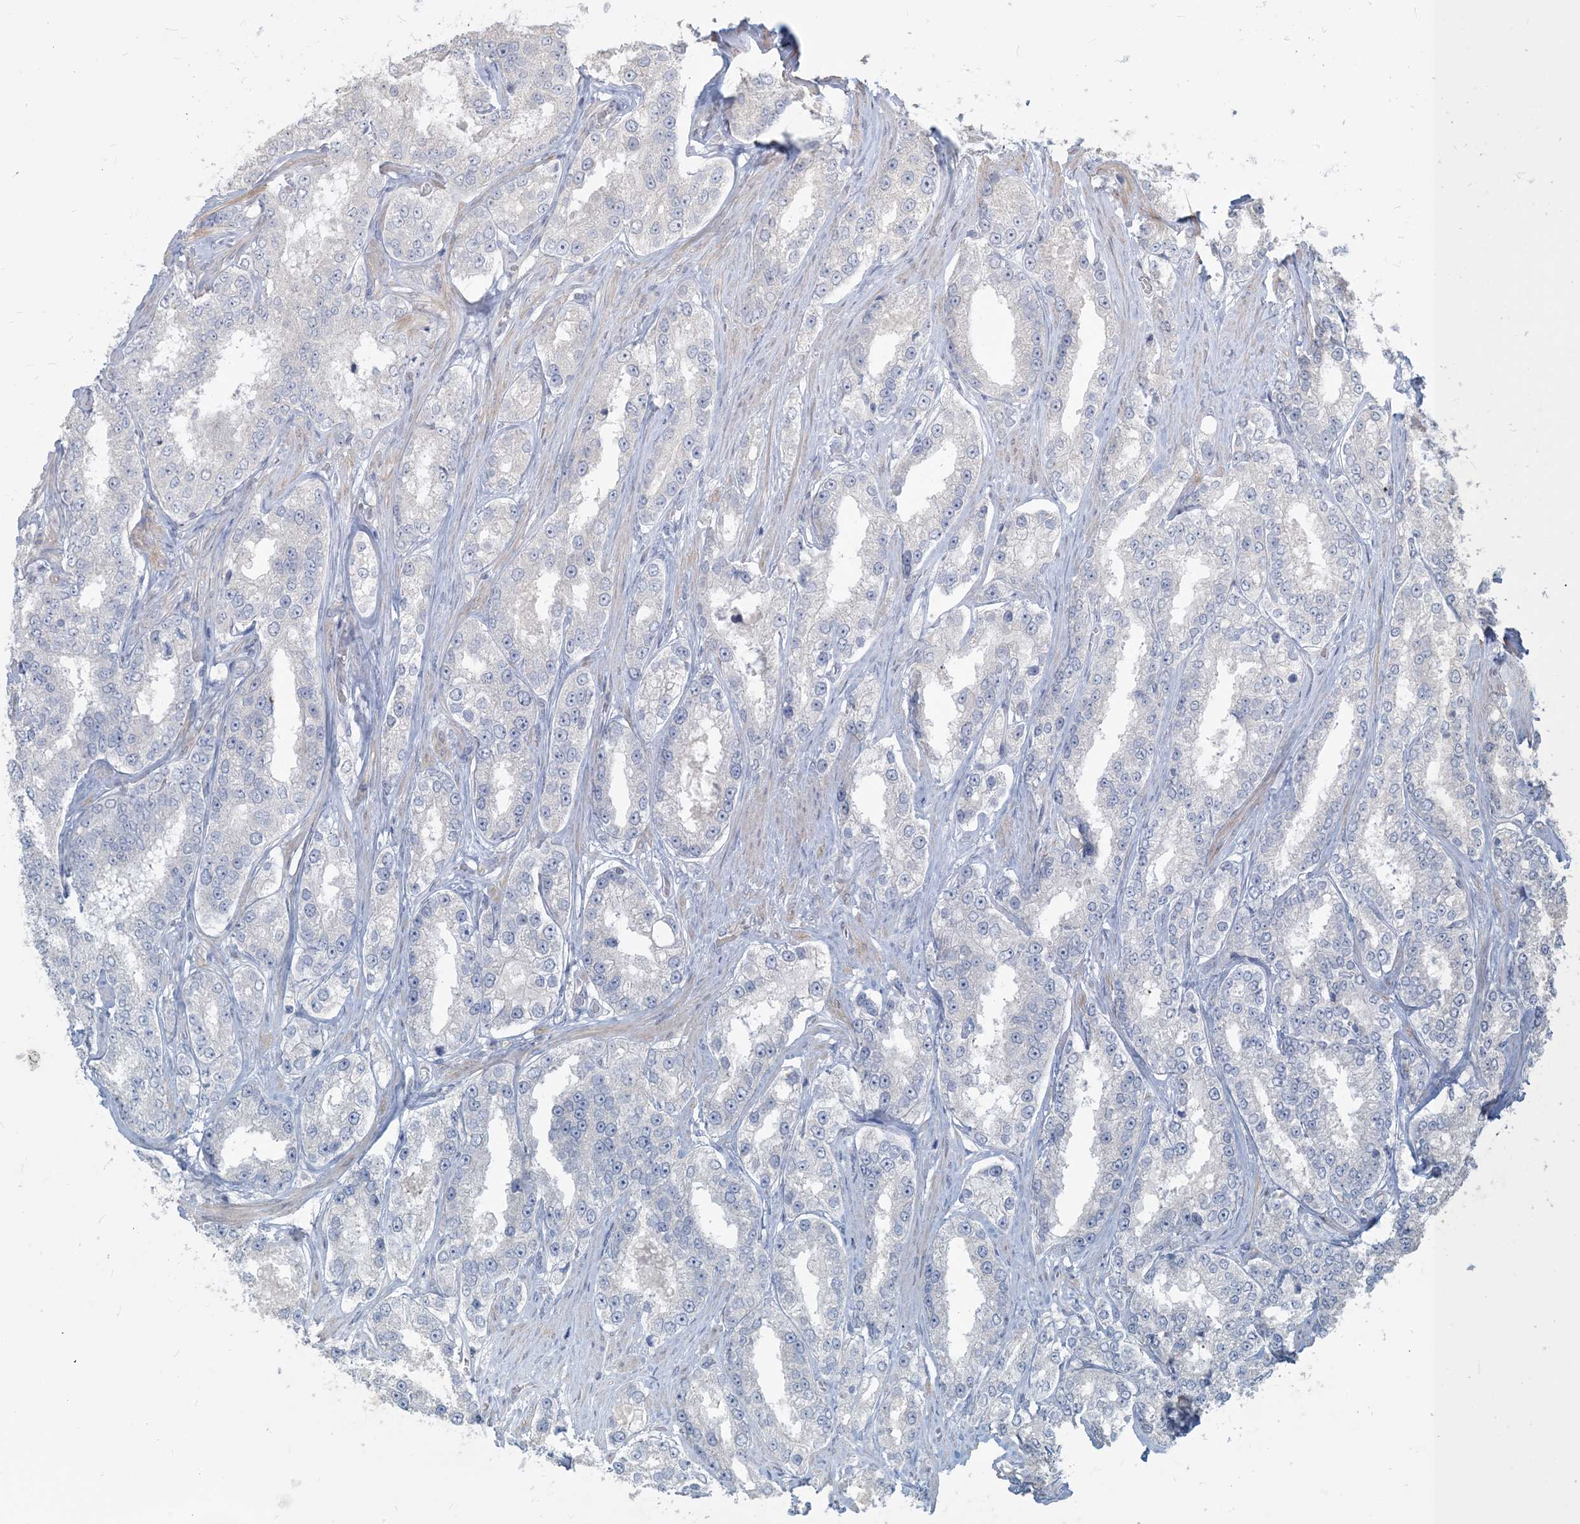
{"staining": {"intensity": "negative", "quantity": "none", "location": "none"}, "tissue": "prostate cancer", "cell_type": "Tumor cells", "image_type": "cancer", "snomed": [{"axis": "morphology", "description": "Normal tissue, NOS"}, {"axis": "morphology", "description": "Adenocarcinoma, High grade"}, {"axis": "topography", "description": "Prostate"}], "caption": "A high-resolution image shows immunohistochemistry (IHC) staining of adenocarcinoma (high-grade) (prostate), which displays no significant positivity in tumor cells.", "gene": "NPHS2", "patient": {"sex": "male", "age": 83}}